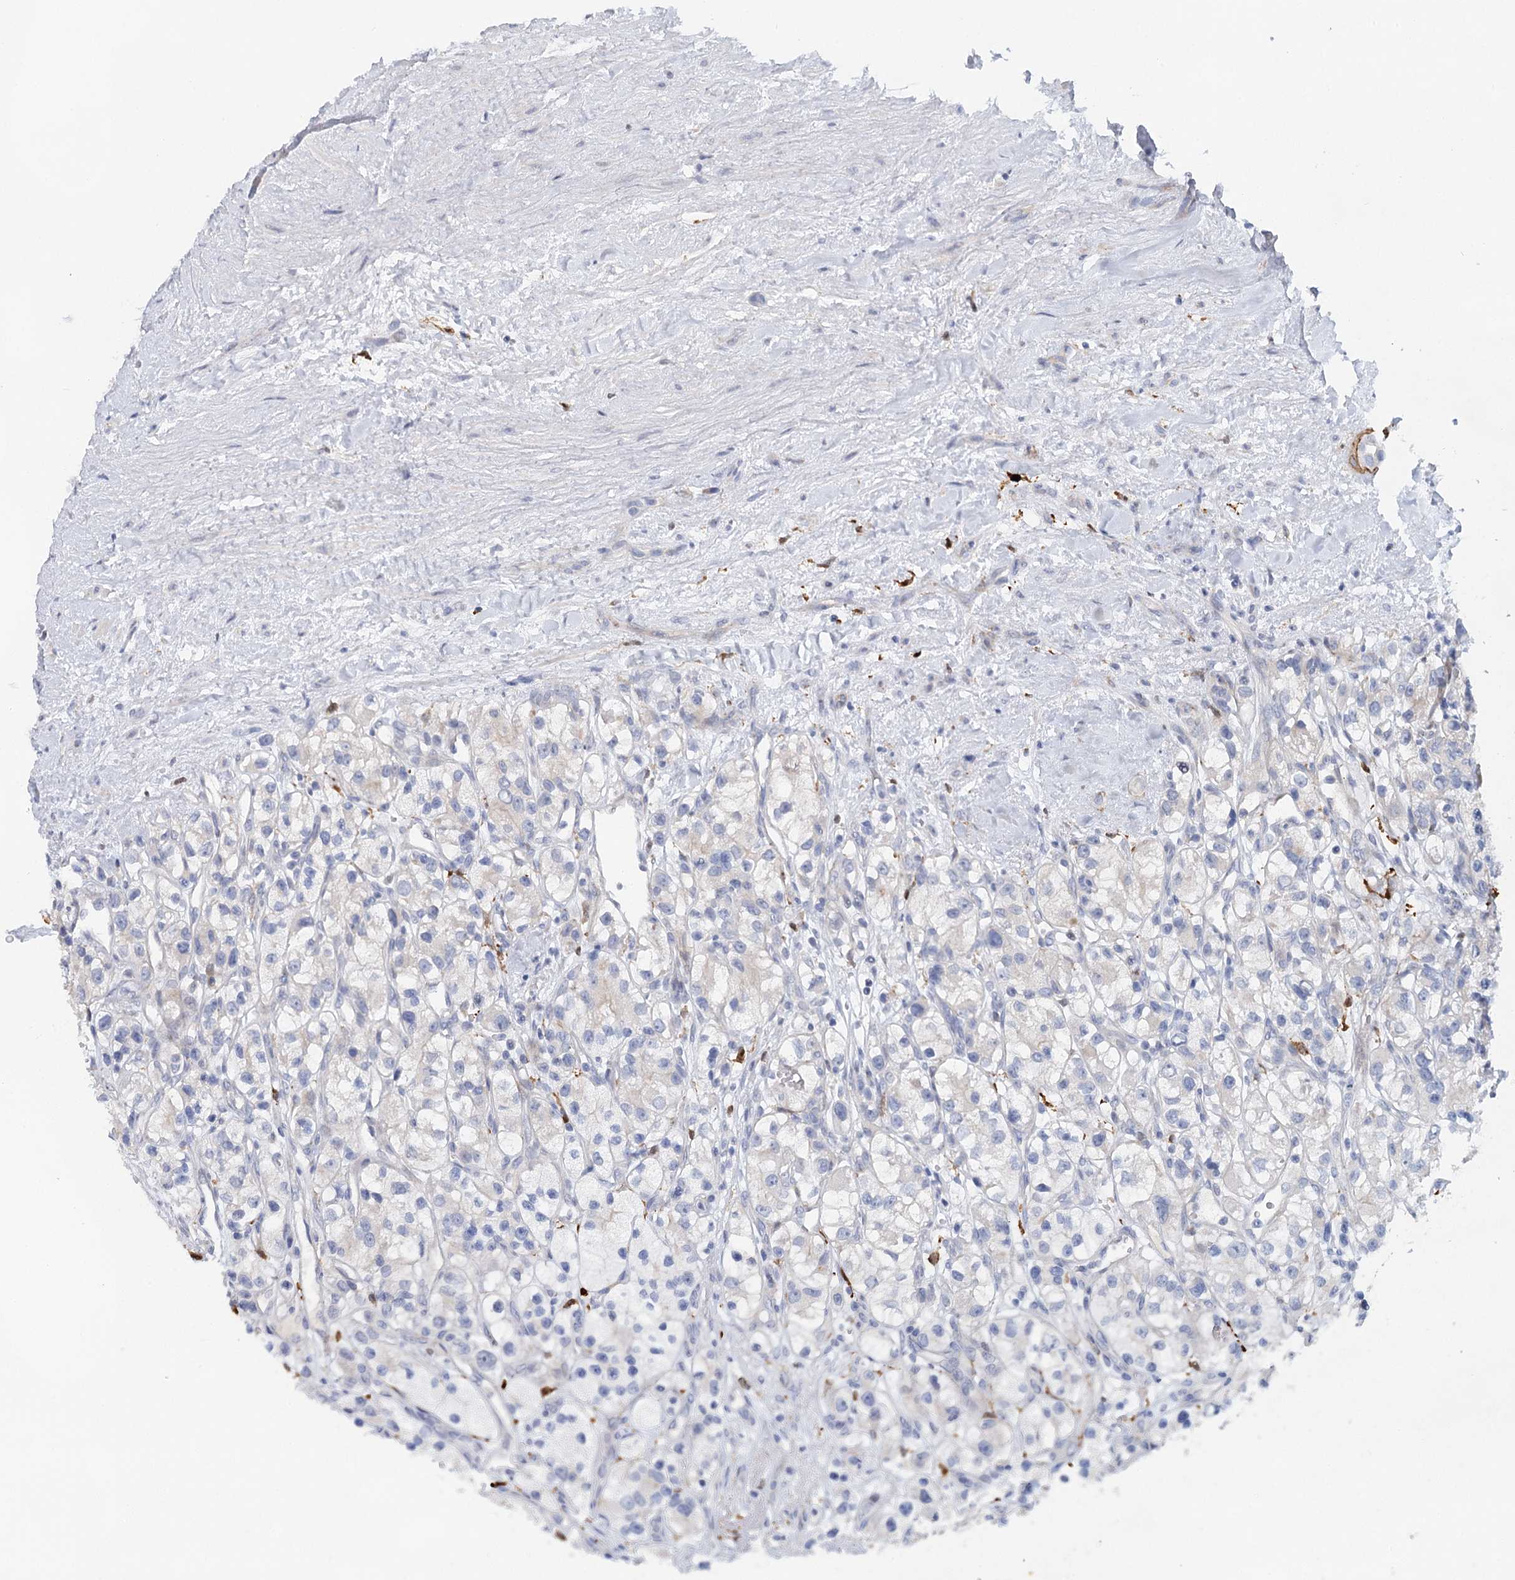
{"staining": {"intensity": "negative", "quantity": "none", "location": "none"}, "tissue": "renal cancer", "cell_type": "Tumor cells", "image_type": "cancer", "snomed": [{"axis": "morphology", "description": "Adenocarcinoma, NOS"}, {"axis": "topography", "description": "Kidney"}], "caption": "IHC of human renal adenocarcinoma exhibits no positivity in tumor cells.", "gene": "SLC19A3", "patient": {"sex": "female", "age": 57}}